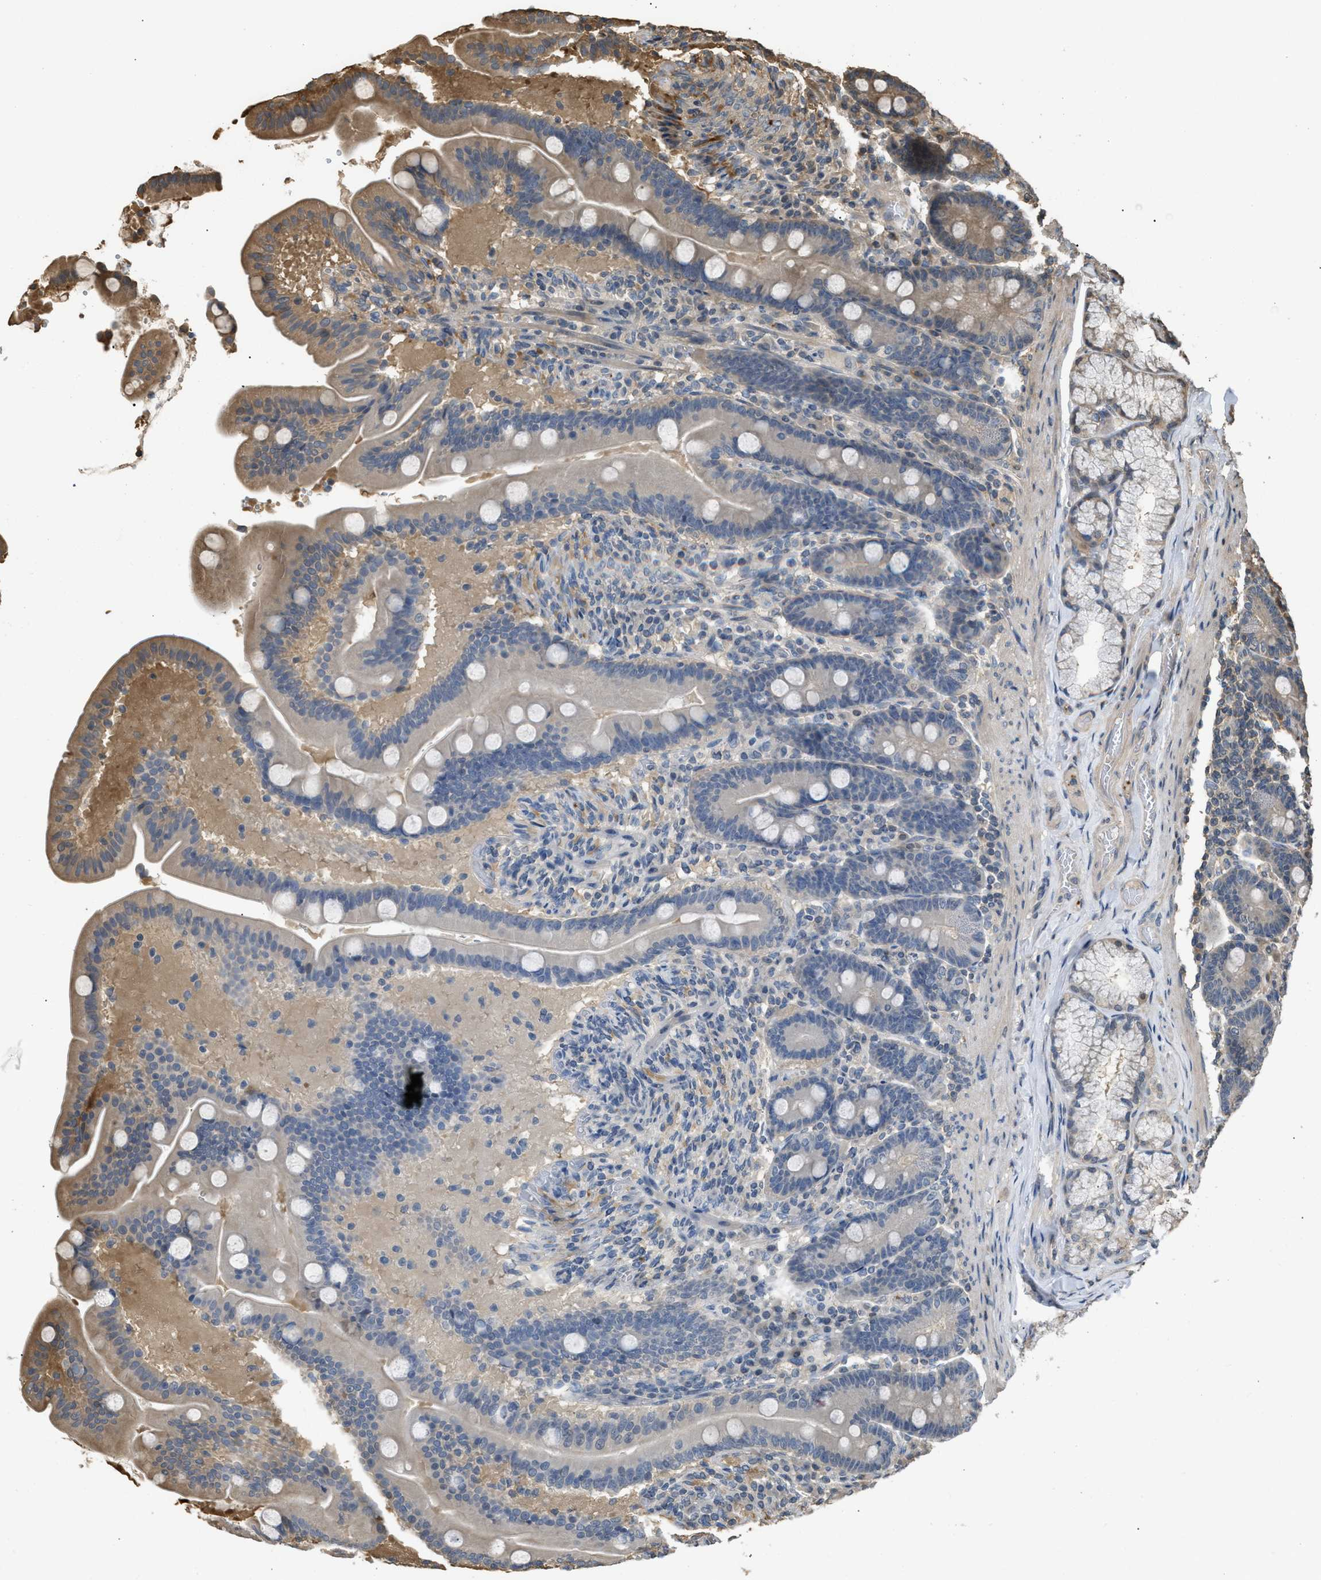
{"staining": {"intensity": "weak", "quantity": "<25%", "location": "cytoplasmic/membranous"}, "tissue": "duodenum", "cell_type": "Glandular cells", "image_type": "normal", "snomed": [{"axis": "morphology", "description": "Normal tissue, NOS"}, {"axis": "topography", "description": "Duodenum"}], "caption": "A high-resolution image shows IHC staining of benign duodenum, which reveals no significant positivity in glandular cells.", "gene": "ARHGDIA", "patient": {"sex": "male", "age": 54}}